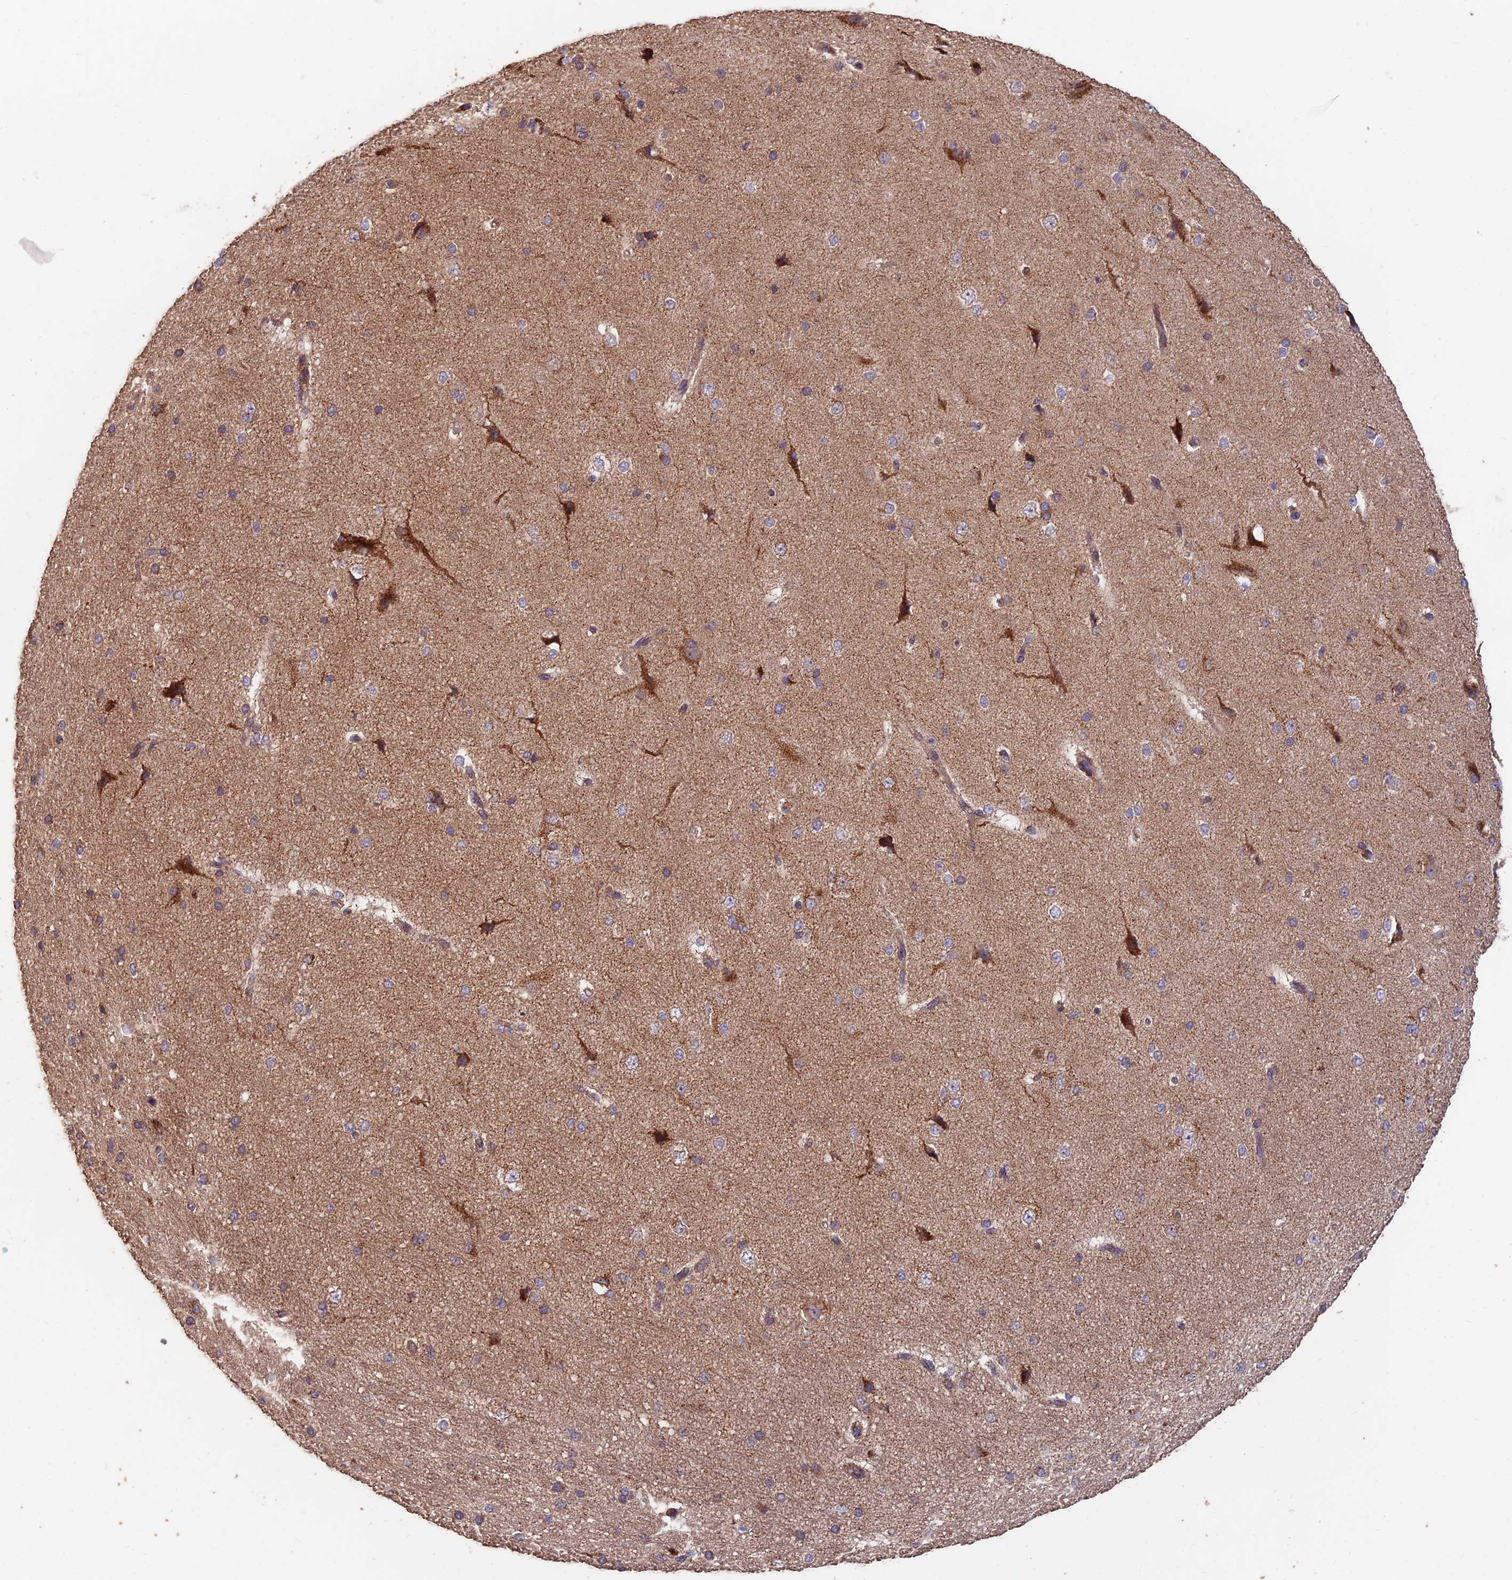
{"staining": {"intensity": "negative", "quantity": "none", "location": "none"}, "tissue": "cerebral cortex", "cell_type": "Endothelial cells", "image_type": "normal", "snomed": [{"axis": "morphology", "description": "Normal tissue, NOS"}, {"axis": "morphology", "description": "Developmental malformation"}, {"axis": "topography", "description": "Cerebral cortex"}], "caption": "A micrograph of human cerebral cortex is negative for staining in endothelial cells. The staining was performed using DAB to visualize the protein expression in brown, while the nuclei were stained in blue with hematoxylin (Magnification: 20x).", "gene": "IFT22", "patient": {"sex": "female", "age": 30}}